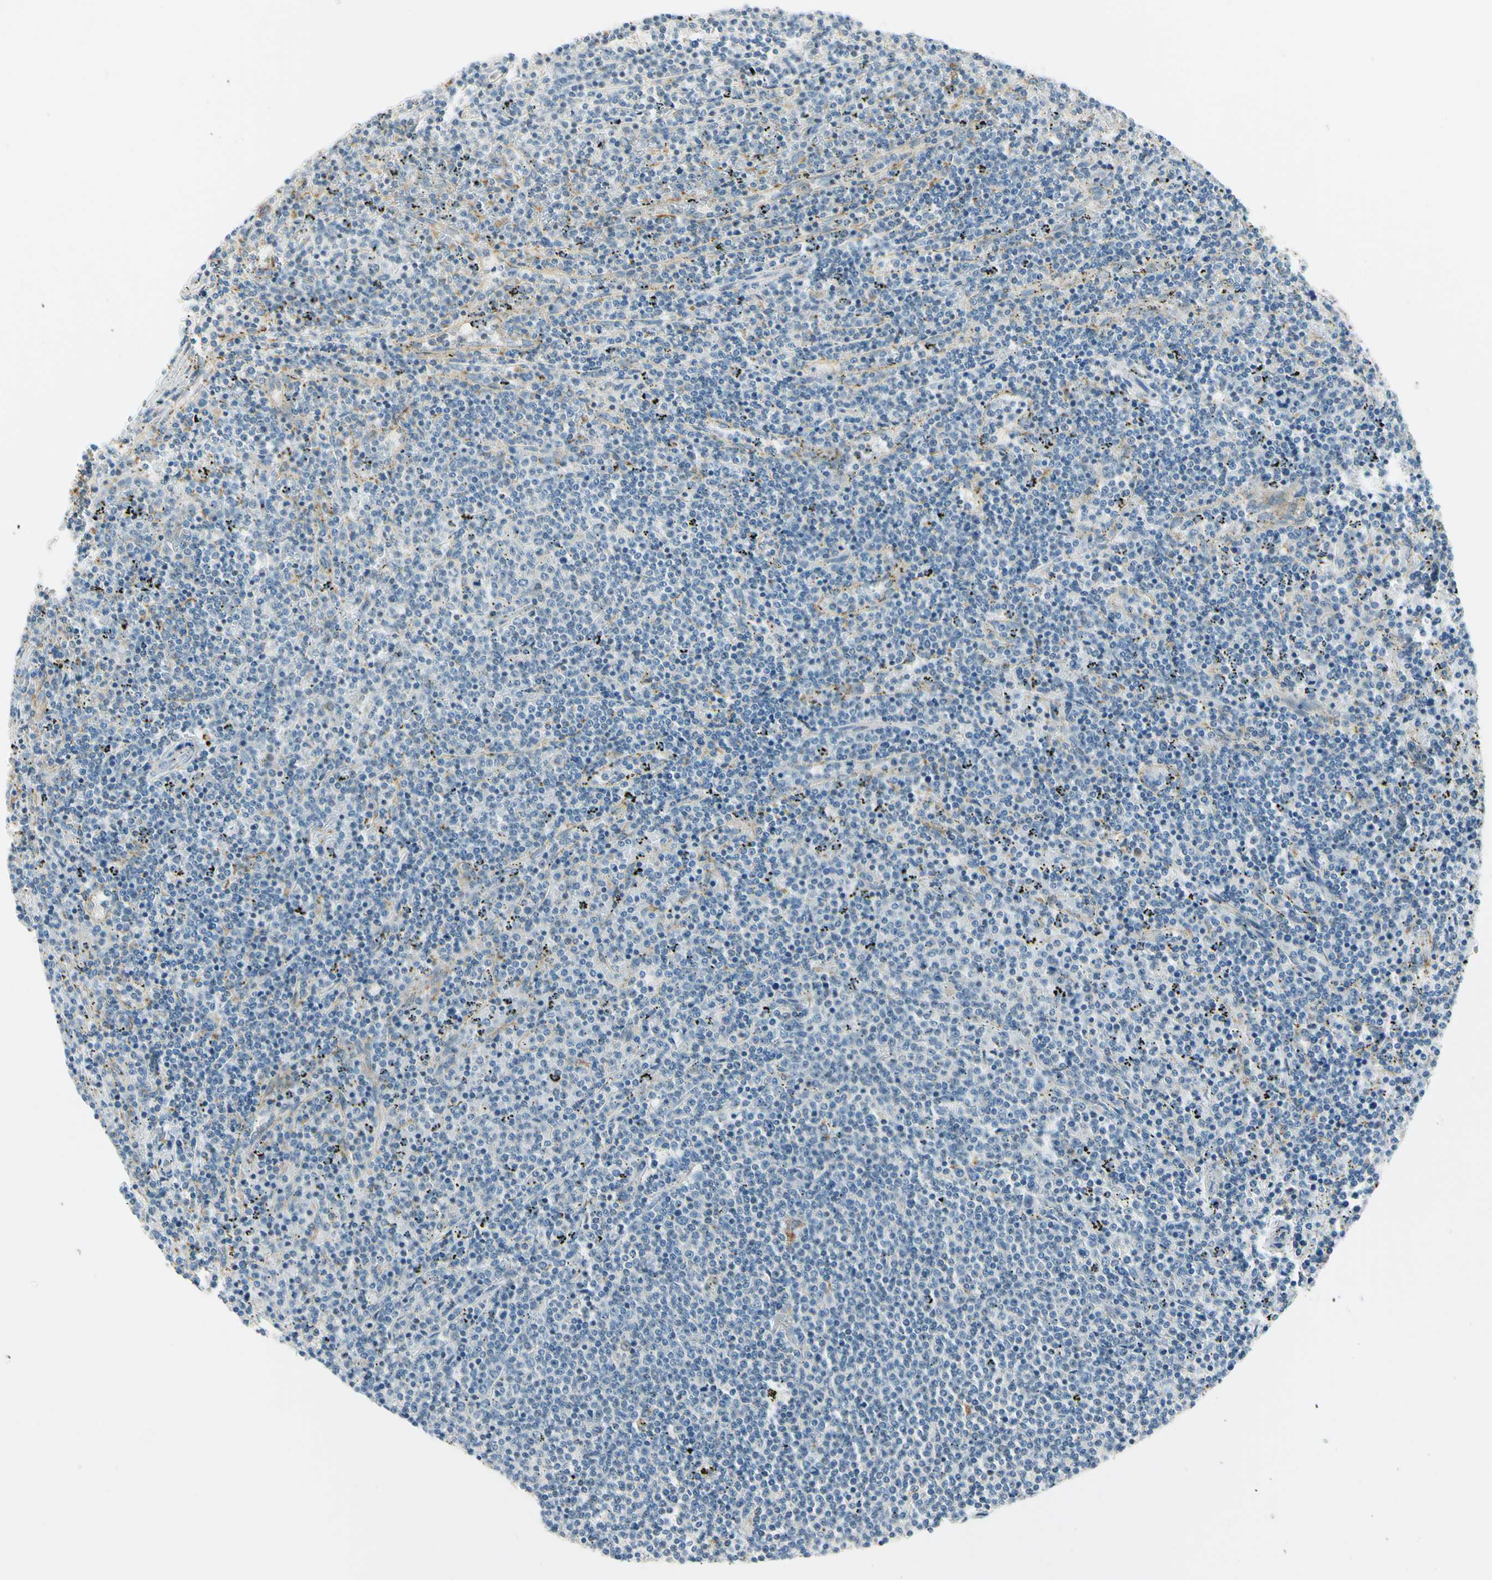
{"staining": {"intensity": "negative", "quantity": "none", "location": "none"}, "tissue": "lymphoma", "cell_type": "Tumor cells", "image_type": "cancer", "snomed": [{"axis": "morphology", "description": "Malignant lymphoma, non-Hodgkin's type, Low grade"}, {"axis": "topography", "description": "Spleen"}], "caption": "A histopathology image of human lymphoma is negative for staining in tumor cells.", "gene": "LAMA3", "patient": {"sex": "female", "age": 50}}